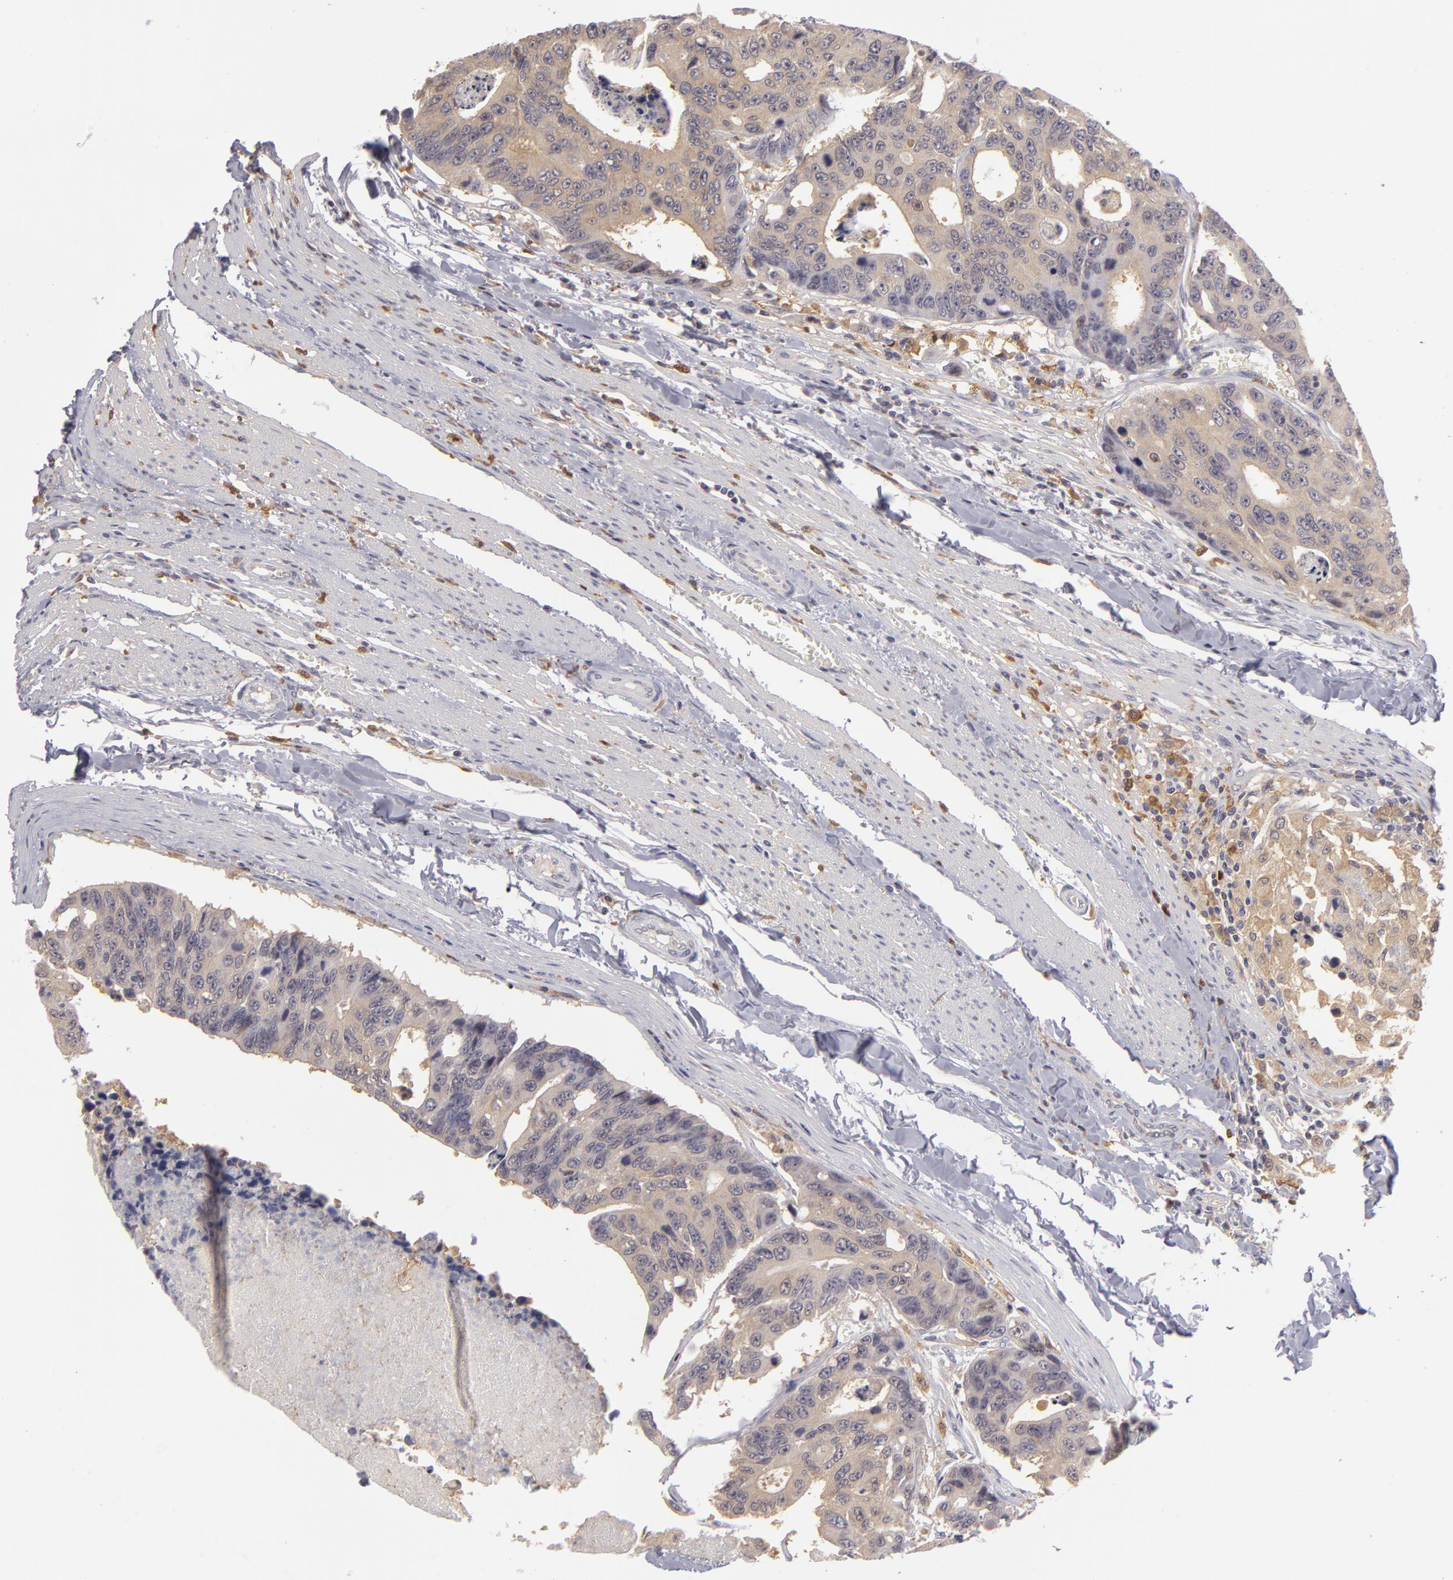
{"staining": {"intensity": "negative", "quantity": "none", "location": "none"}, "tissue": "colorectal cancer", "cell_type": "Tumor cells", "image_type": "cancer", "snomed": [{"axis": "morphology", "description": "Adenocarcinoma, NOS"}, {"axis": "topography", "description": "Colon"}], "caption": "DAB (3,3'-diaminobenzidine) immunohistochemical staining of human colorectal cancer reveals no significant positivity in tumor cells.", "gene": "GNPDA1", "patient": {"sex": "female", "age": 86}}